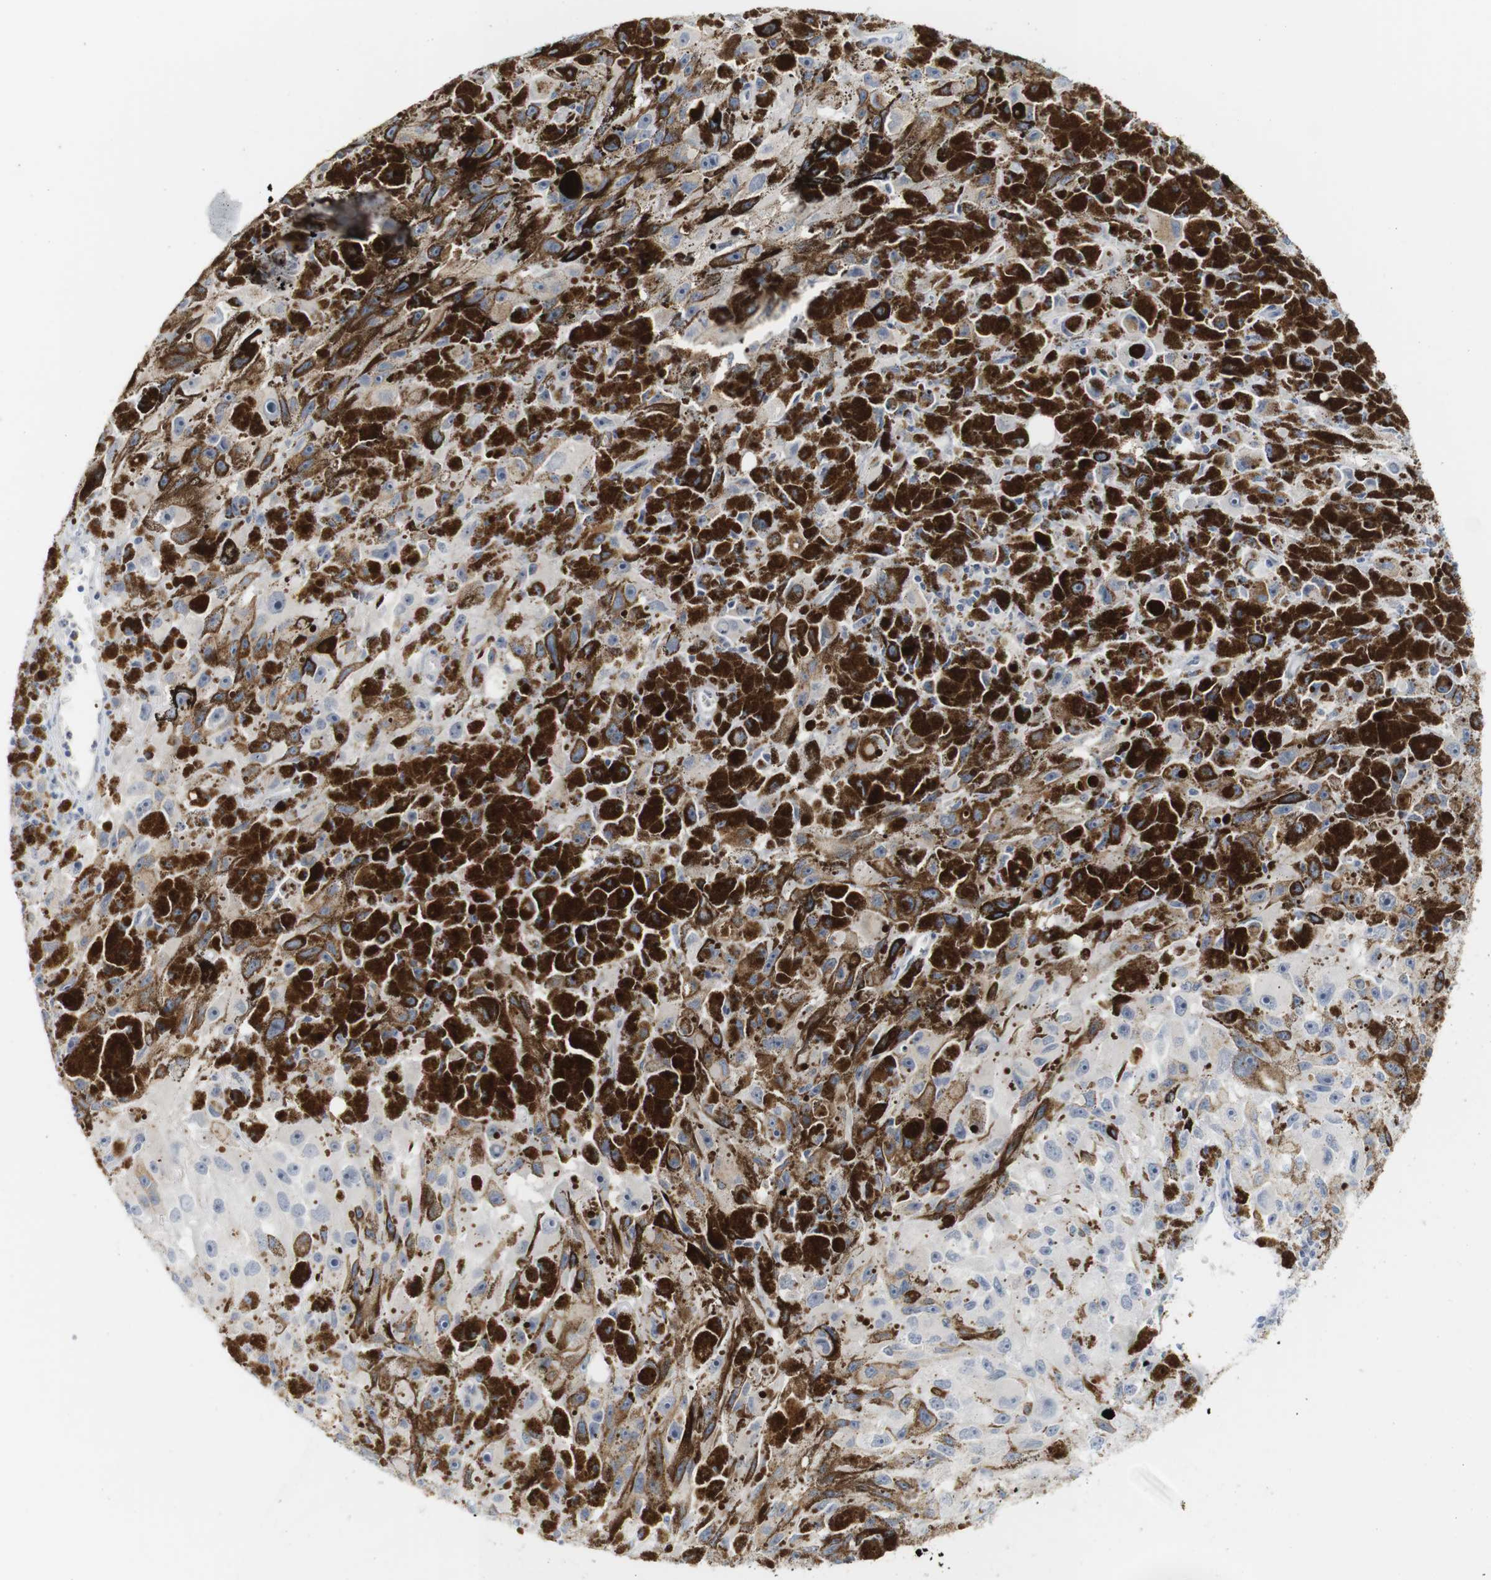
{"staining": {"intensity": "negative", "quantity": "none", "location": "none"}, "tissue": "melanoma", "cell_type": "Tumor cells", "image_type": "cancer", "snomed": [{"axis": "morphology", "description": "Malignant melanoma, NOS"}, {"axis": "topography", "description": "Skin"}], "caption": "DAB (3,3'-diaminobenzidine) immunohistochemical staining of melanoma displays no significant staining in tumor cells.", "gene": "RGS9", "patient": {"sex": "female", "age": 104}}